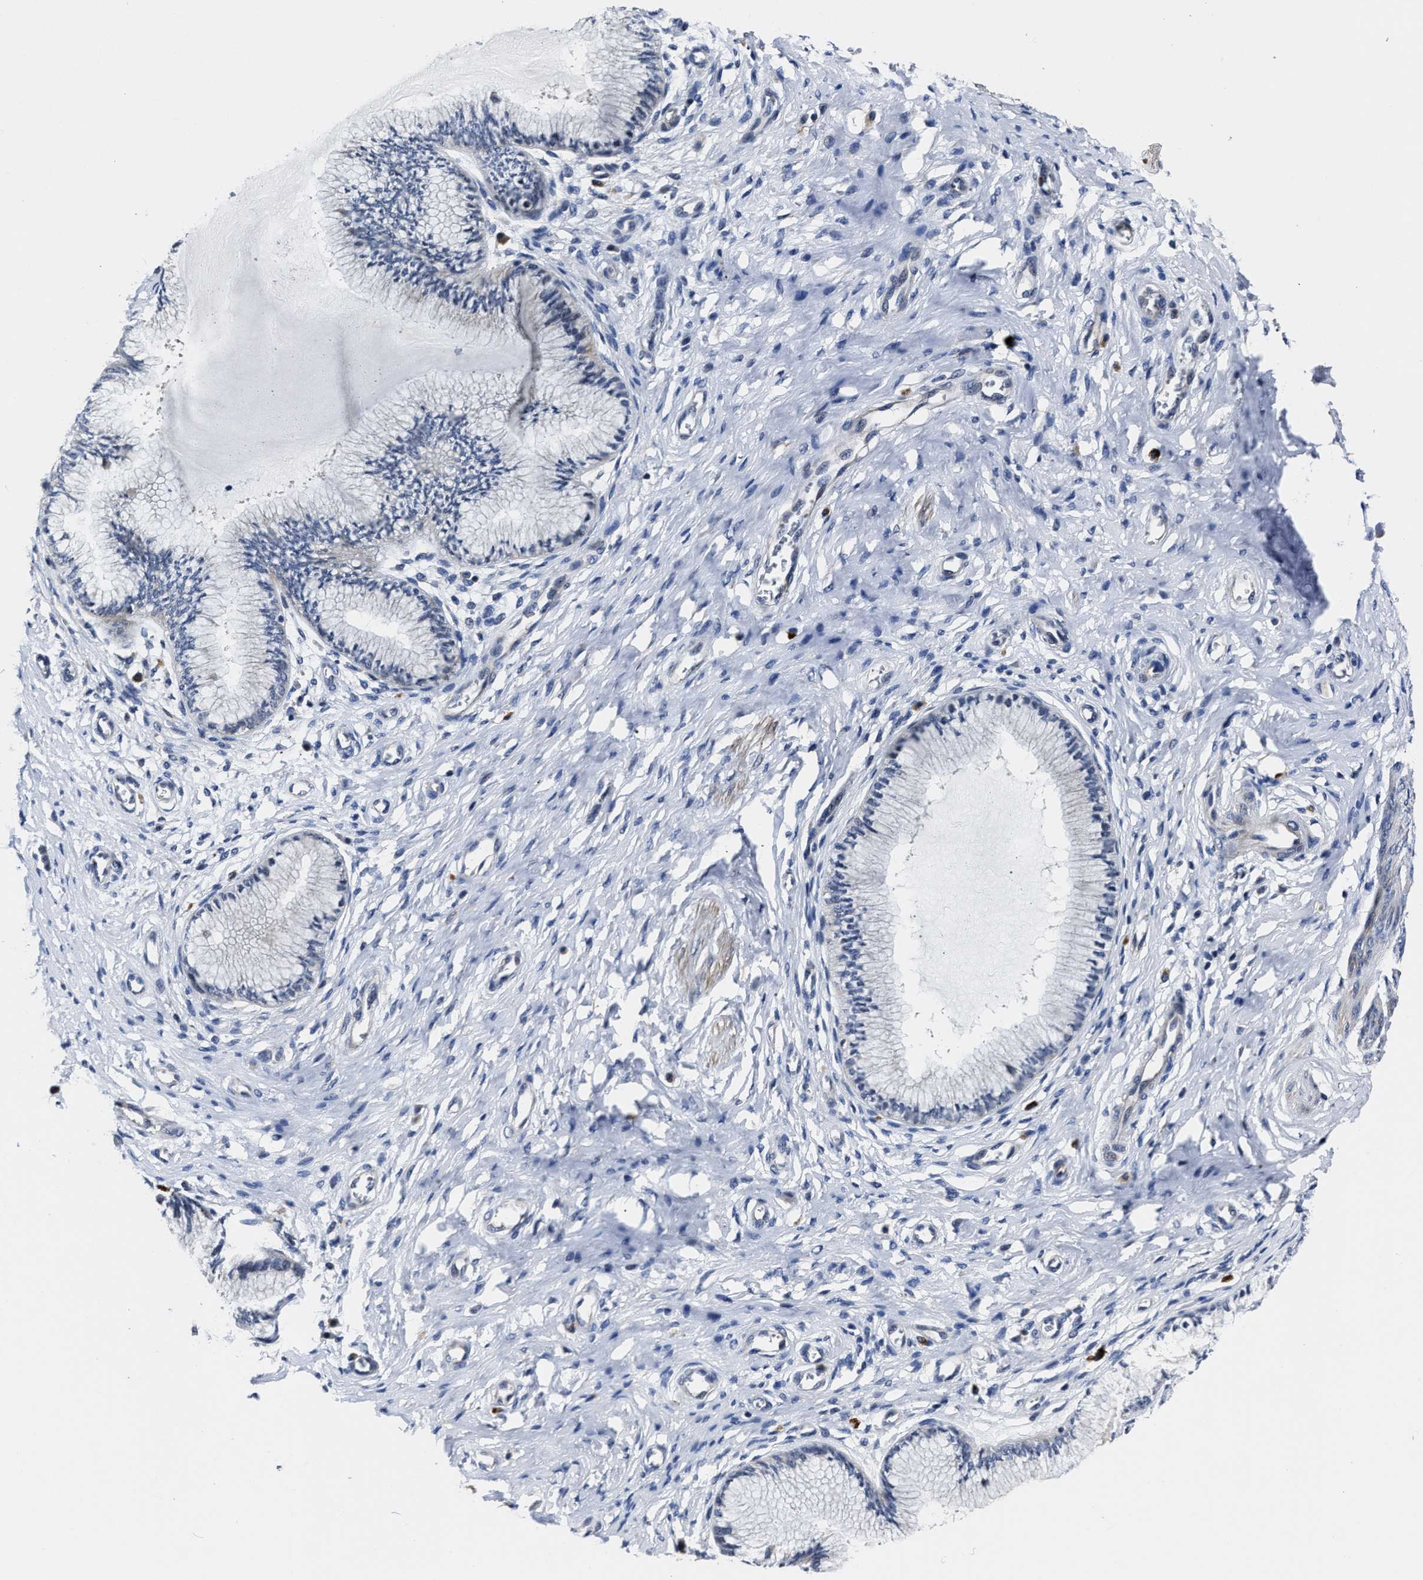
{"staining": {"intensity": "negative", "quantity": "none", "location": "none"}, "tissue": "cervix", "cell_type": "Glandular cells", "image_type": "normal", "snomed": [{"axis": "morphology", "description": "Normal tissue, NOS"}, {"axis": "topography", "description": "Cervix"}], "caption": "Human cervix stained for a protein using immunohistochemistry displays no expression in glandular cells.", "gene": "RSBN1L", "patient": {"sex": "female", "age": 55}}